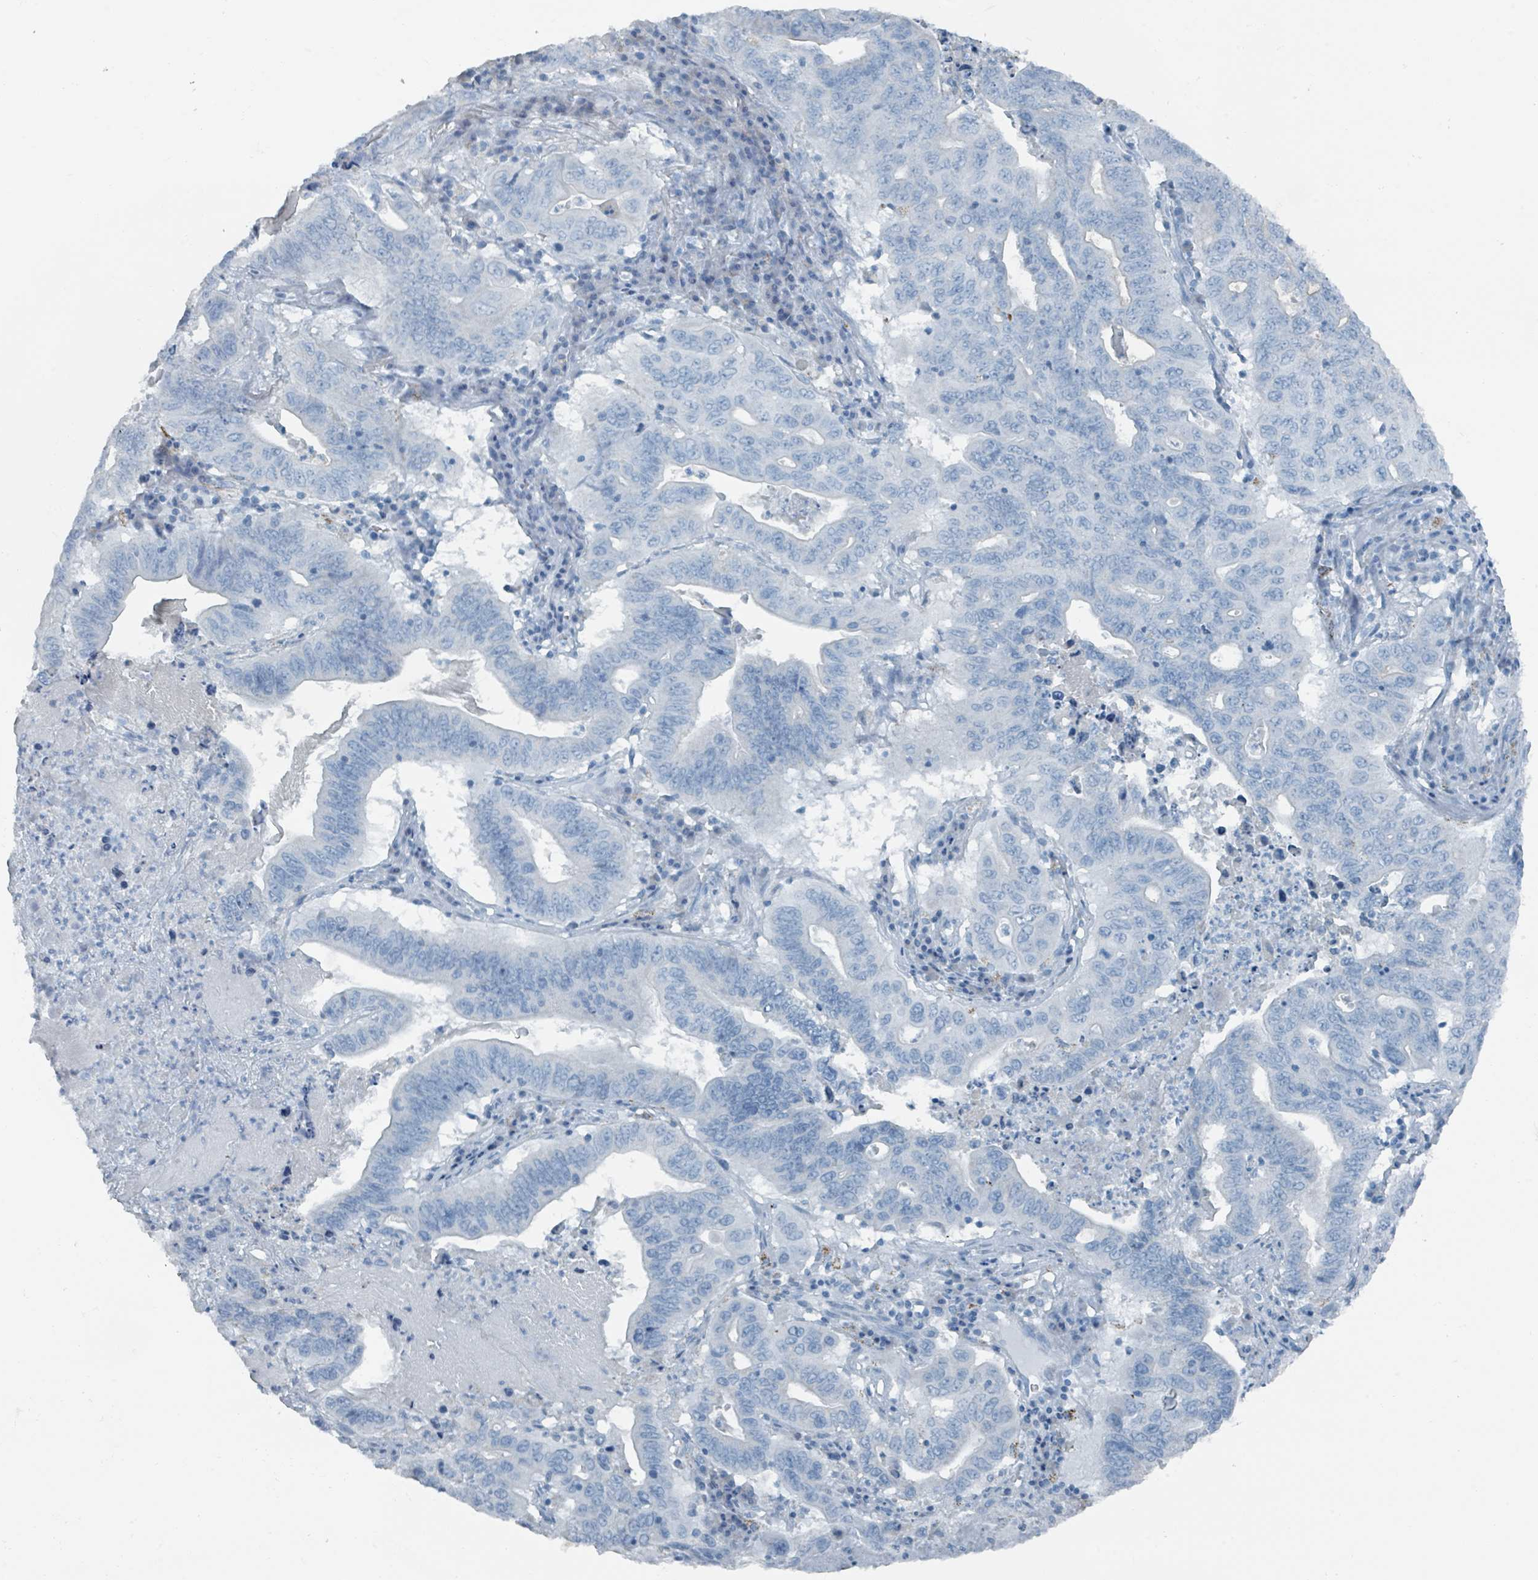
{"staining": {"intensity": "negative", "quantity": "none", "location": "none"}, "tissue": "lung cancer", "cell_type": "Tumor cells", "image_type": "cancer", "snomed": [{"axis": "morphology", "description": "Adenocarcinoma, NOS"}, {"axis": "topography", "description": "Lung"}], "caption": "Immunohistochemistry (IHC) image of neoplastic tissue: human adenocarcinoma (lung) stained with DAB (3,3'-diaminobenzidine) demonstrates no significant protein staining in tumor cells.", "gene": "GAMT", "patient": {"sex": "female", "age": 60}}